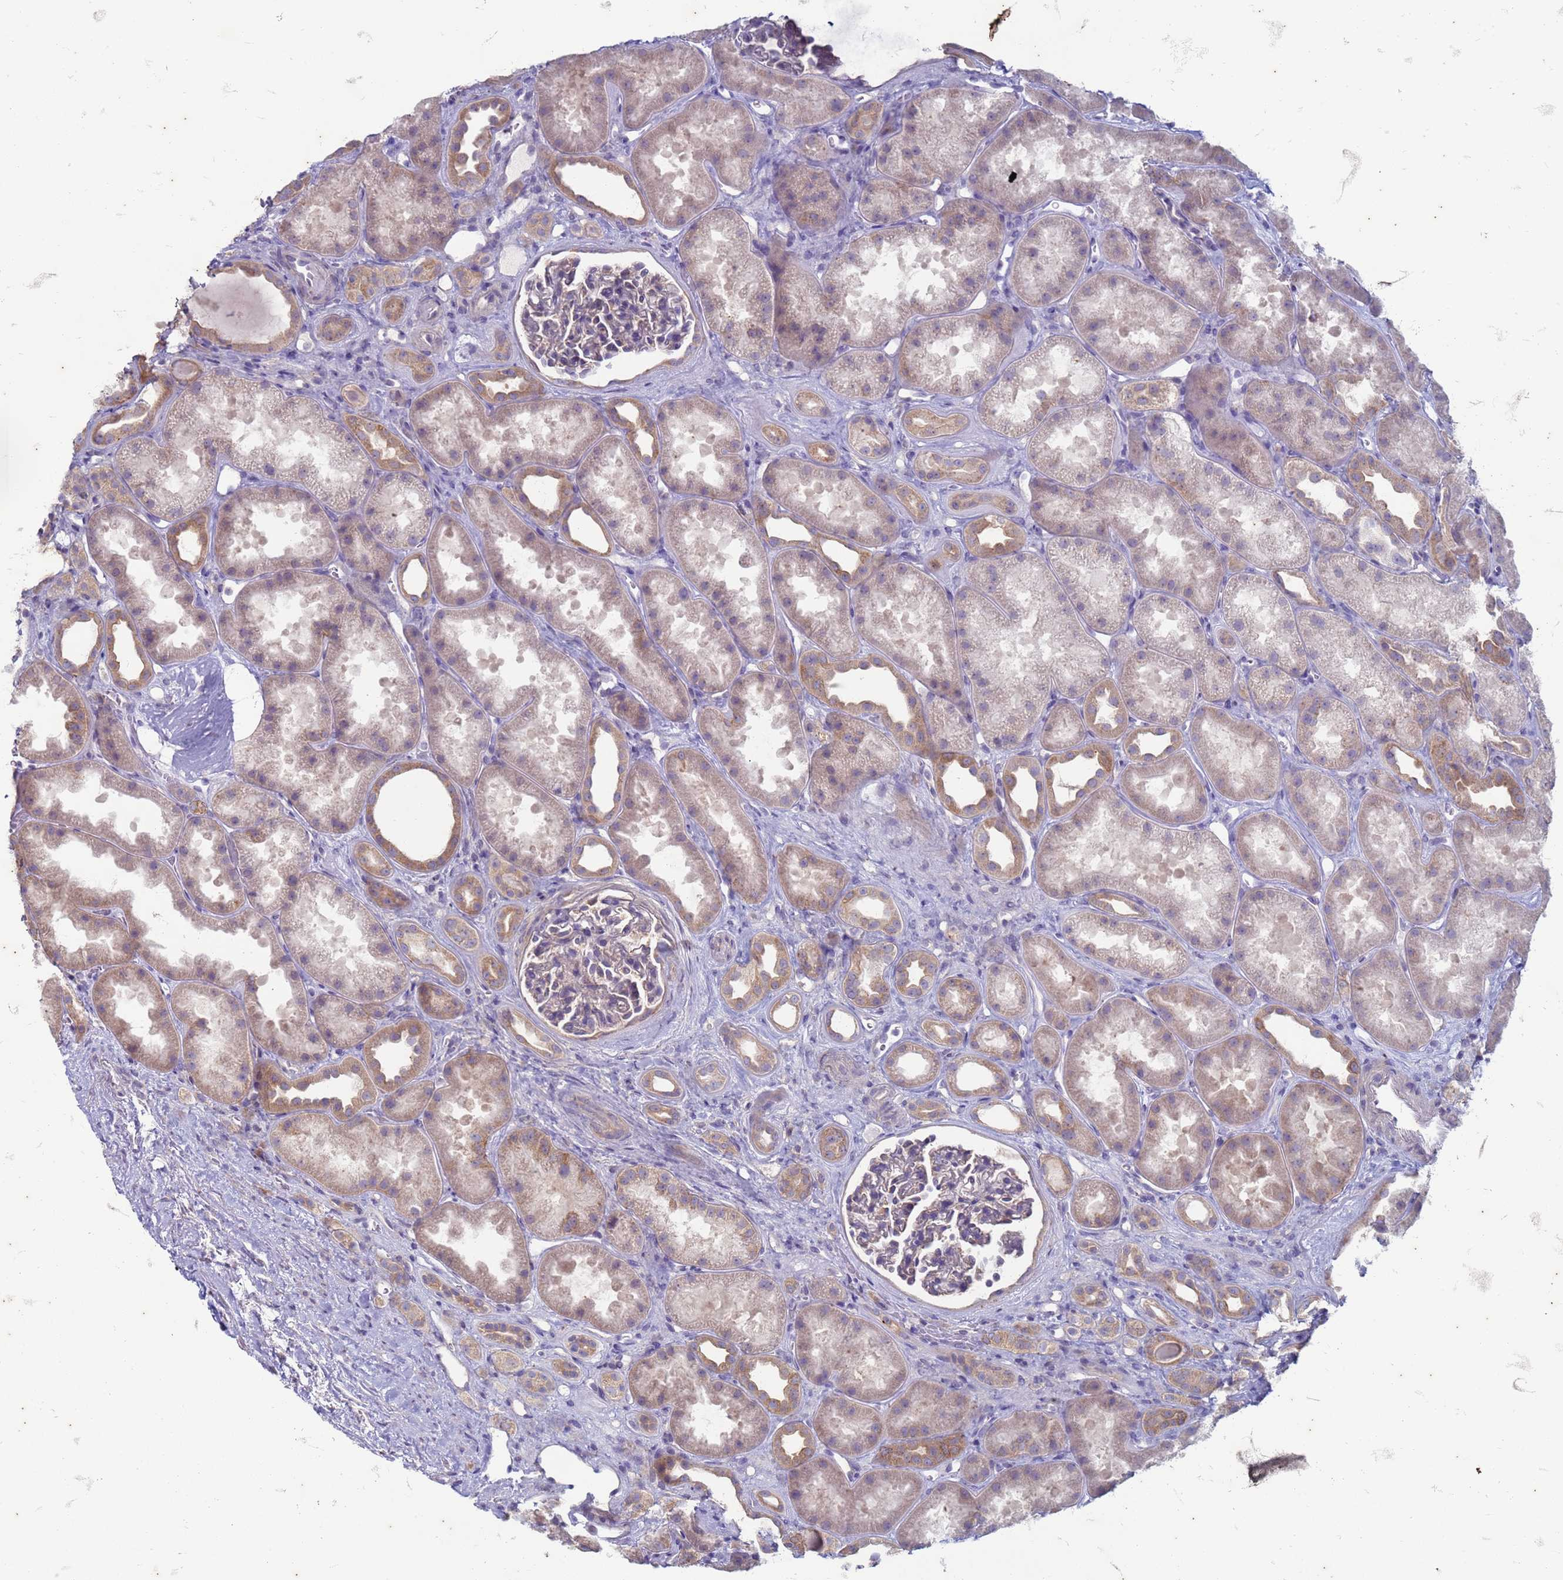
{"staining": {"intensity": "weak", "quantity": "25%-75%", "location": "cytoplasmic/membranous"}, "tissue": "kidney", "cell_type": "Cells in glomeruli", "image_type": "normal", "snomed": [{"axis": "morphology", "description": "Normal tissue, NOS"}, {"axis": "topography", "description": "Kidney"}], "caption": "The photomicrograph shows staining of normal kidney, revealing weak cytoplasmic/membranous protein staining (brown color) within cells in glomeruli.", "gene": "SUCO", "patient": {"sex": "male", "age": 61}}